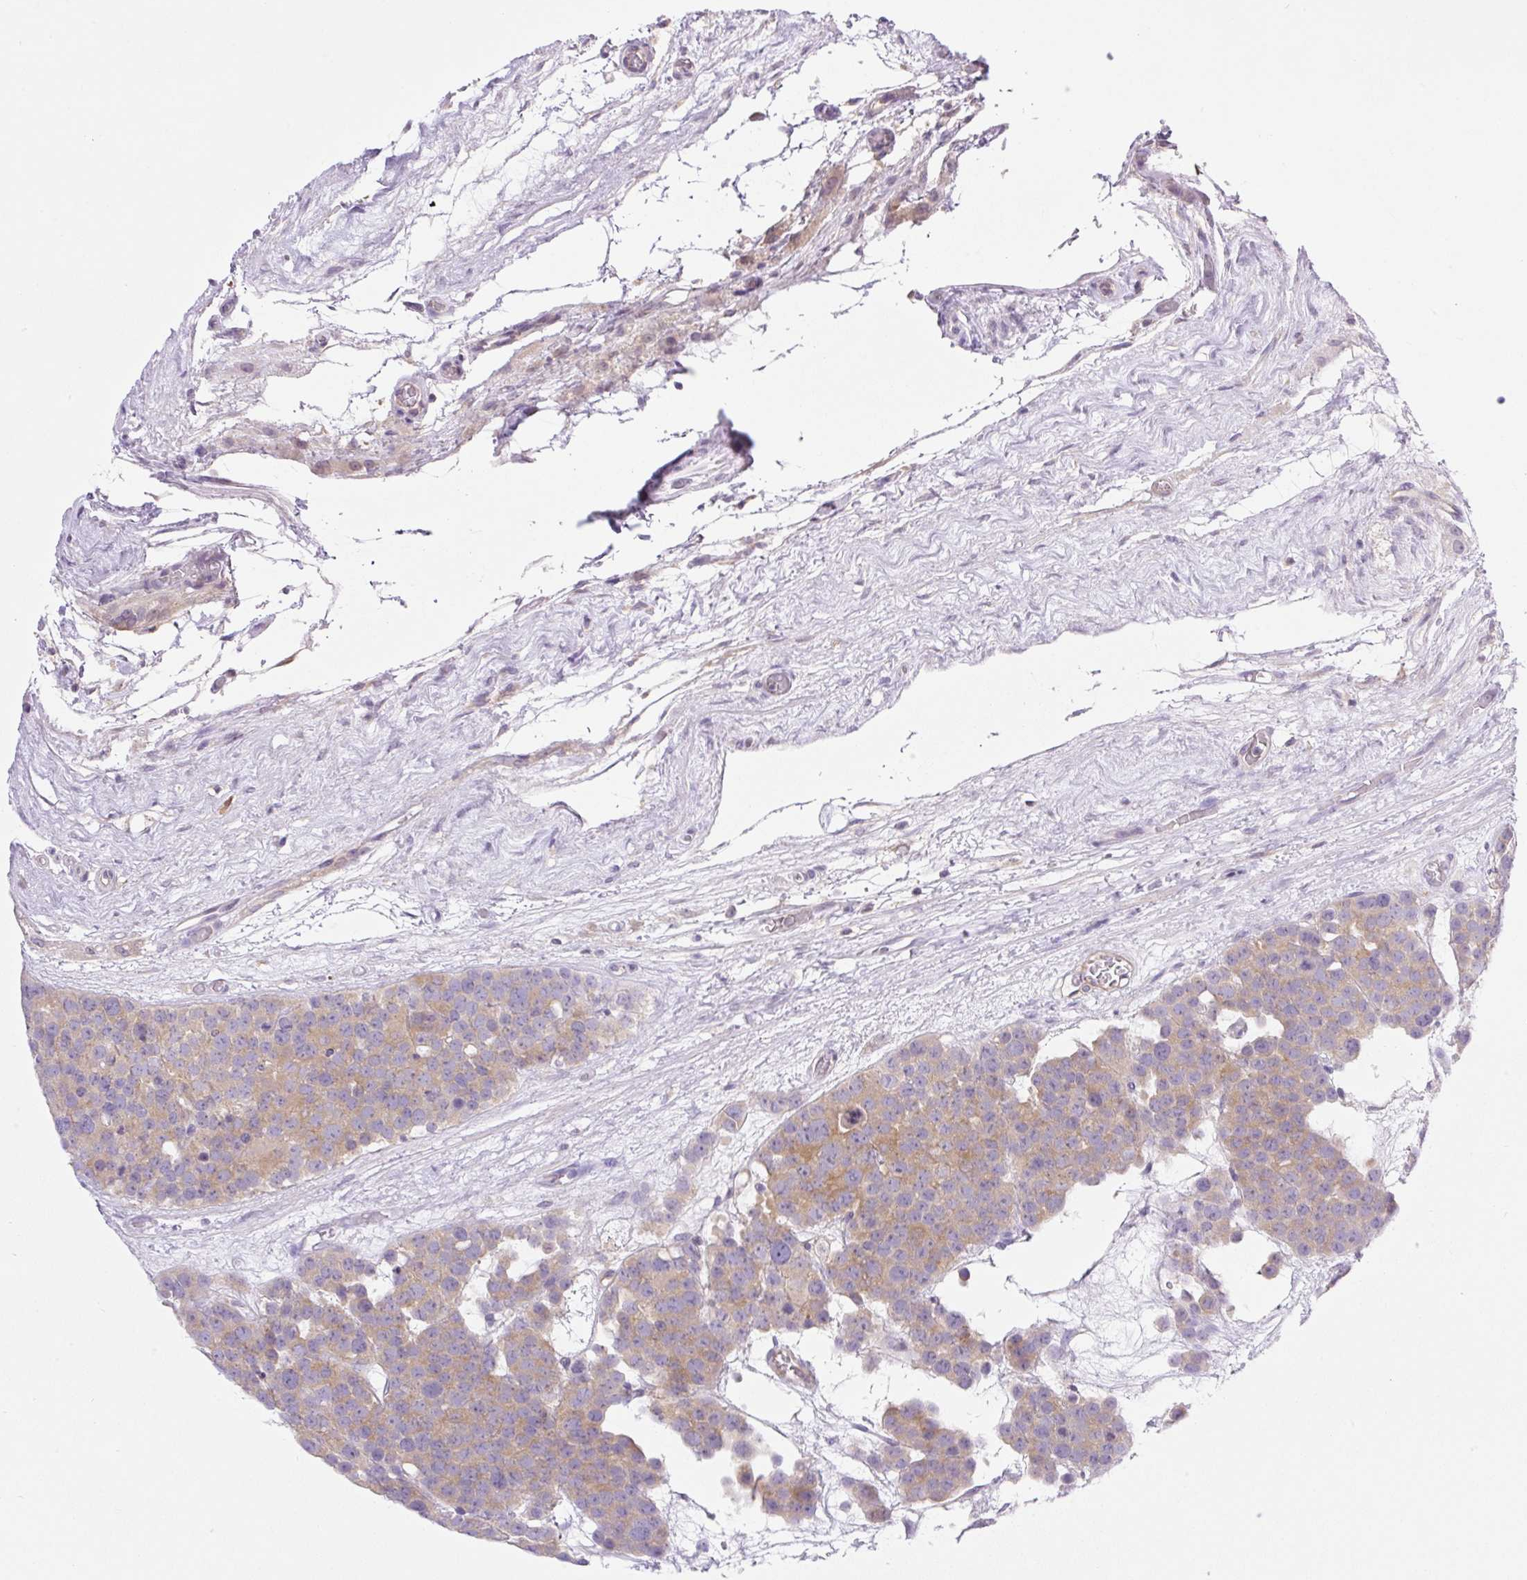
{"staining": {"intensity": "moderate", "quantity": ">75%", "location": "cytoplasmic/membranous"}, "tissue": "testis cancer", "cell_type": "Tumor cells", "image_type": "cancer", "snomed": [{"axis": "morphology", "description": "Seminoma, NOS"}, {"axis": "topography", "description": "Testis"}], "caption": "The histopathology image reveals a brown stain indicating the presence of a protein in the cytoplasmic/membranous of tumor cells in testis seminoma.", "gene": "CAMK2B", "patient": {"sex": "male", "age": 71}}